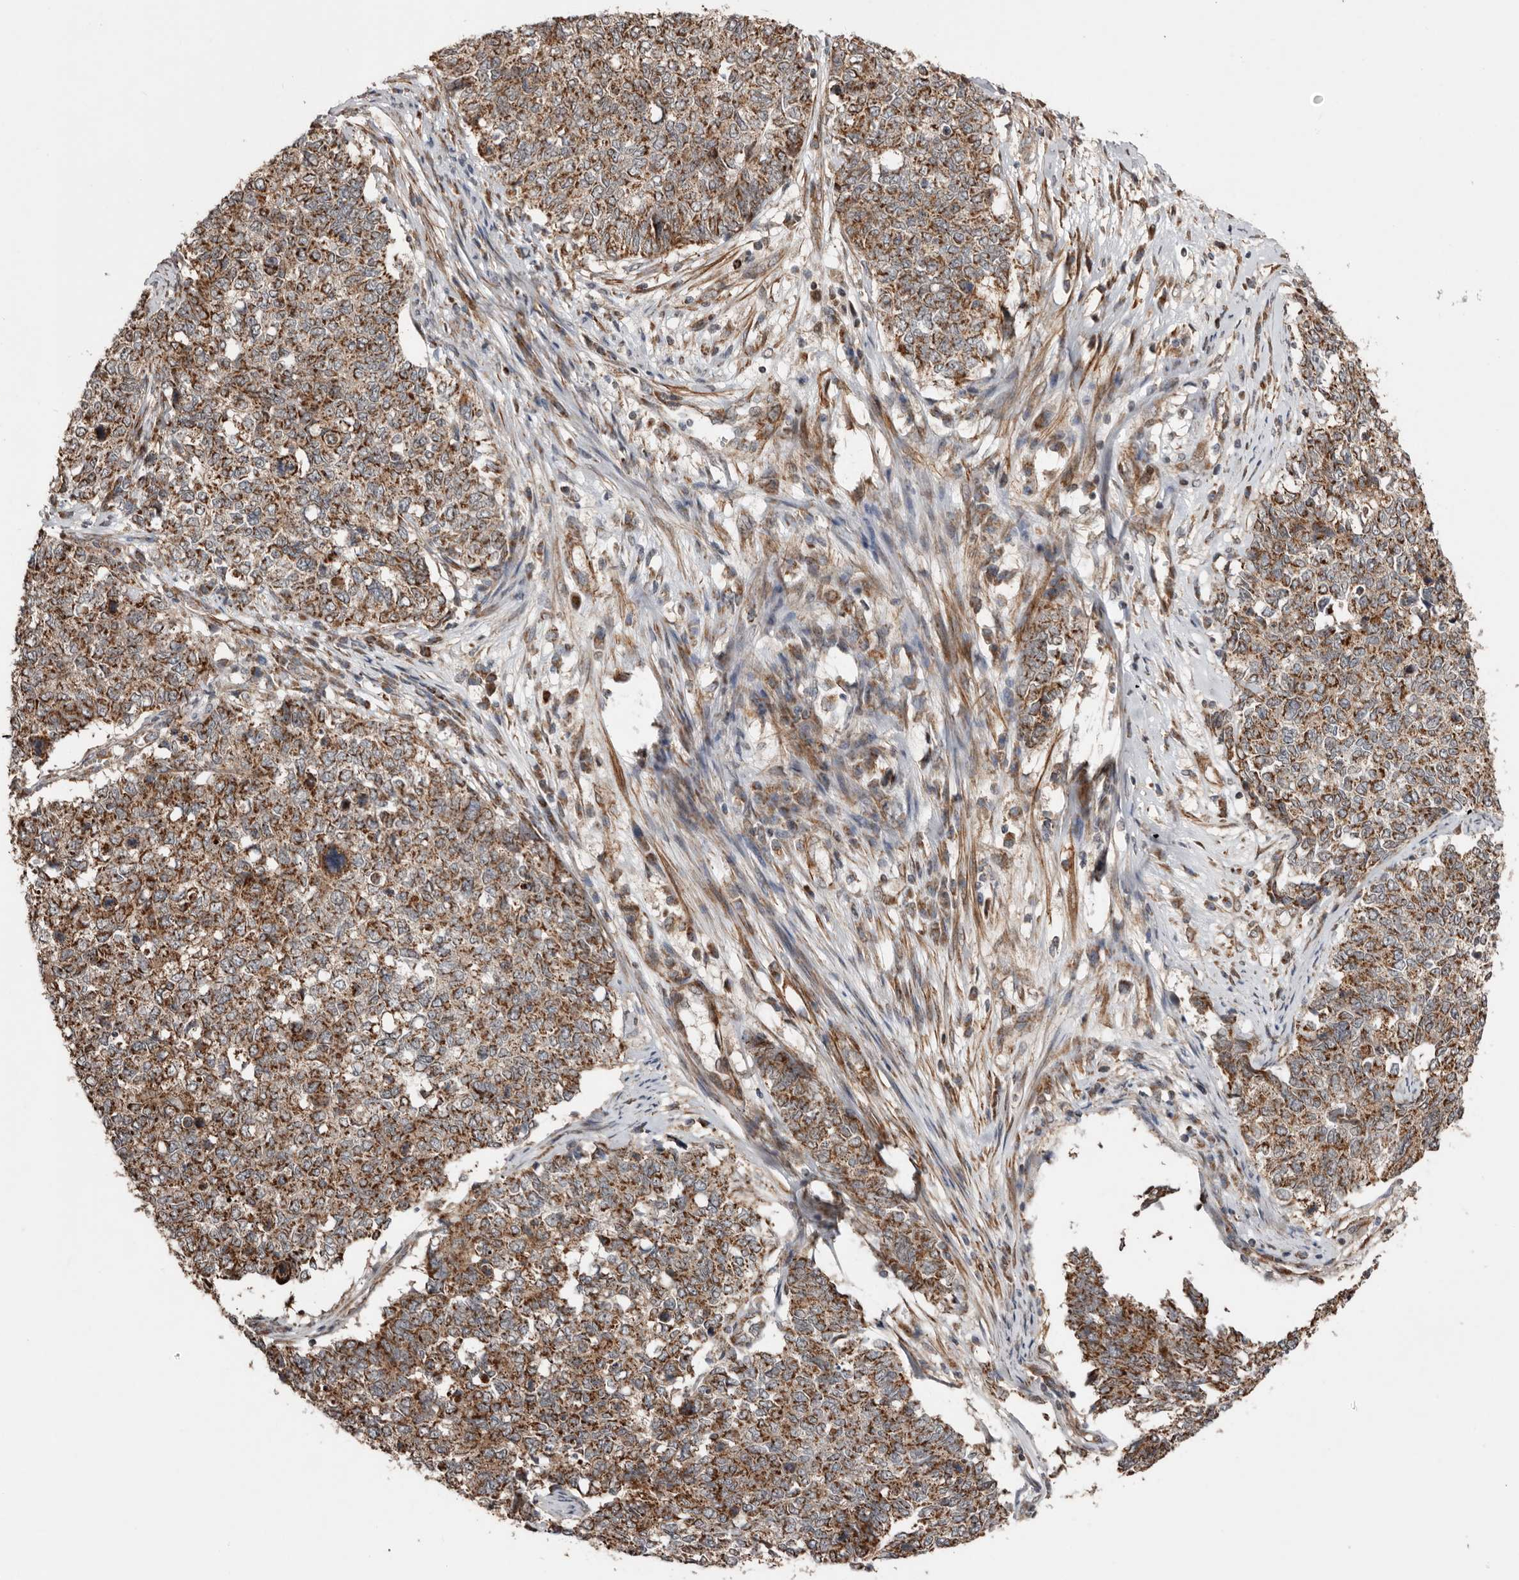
{"staining": {"intensity": "moderate", "quantity": ">75%", "location": "cytoplasmic/membranous"}, "tissue": "cervical cancer", "cell_type": "Tumor cells", "image_type": "cancer", "snomed": [{"axis": "morphology", "description": "Squamous cell carcinoma, NOS"}, {"axis": "topography", "description": "Cervix"}], "caption": "Brown immunohistochemical staining in squamous cell carcinoma (cervical) displays moderate cytoplasmic/membranous positivity in approximately >75% of tumor cells.", "gene": "PROKR1", "patient": {"sex": "female", "age": 63}}